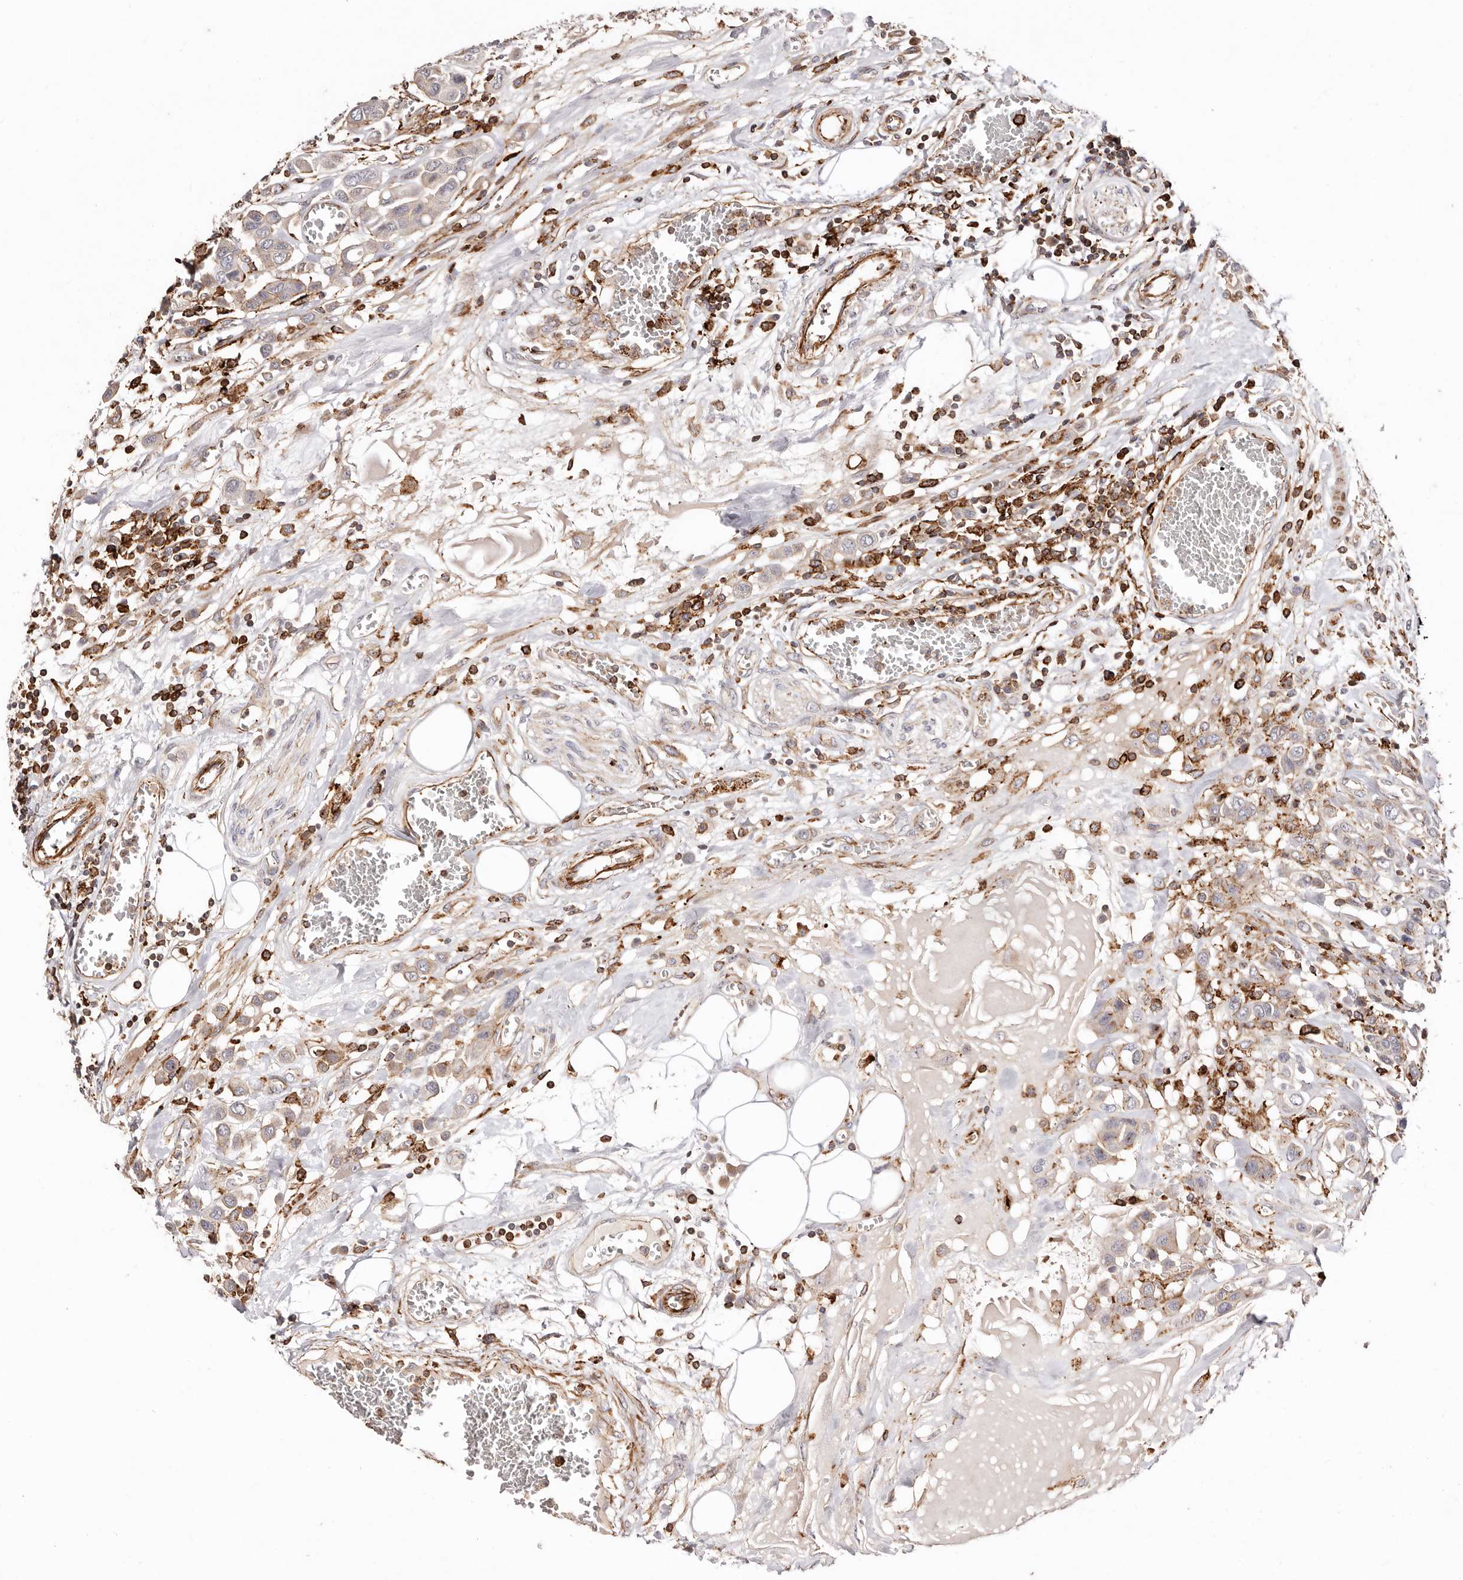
{"staining": {"intensity": "weak", "quantity": "<25%", "location": "cytoplasmic/membranous"}, "tissue": "urothelial cancer", "cell_type": "Tumor cells", "image_type": "cancer", "snomed": [{"axis": "morphology", "description": "Urothelial carcinoma, High grade"}, {"axis": "topography", "description": "Urinary bladder"}], "caption": "Photomicrograph shows no significant protein expression in tumor cells of urothelial cancer.", "gene": "PTPN22", "patient": {"sex": "male", "age": 50}}